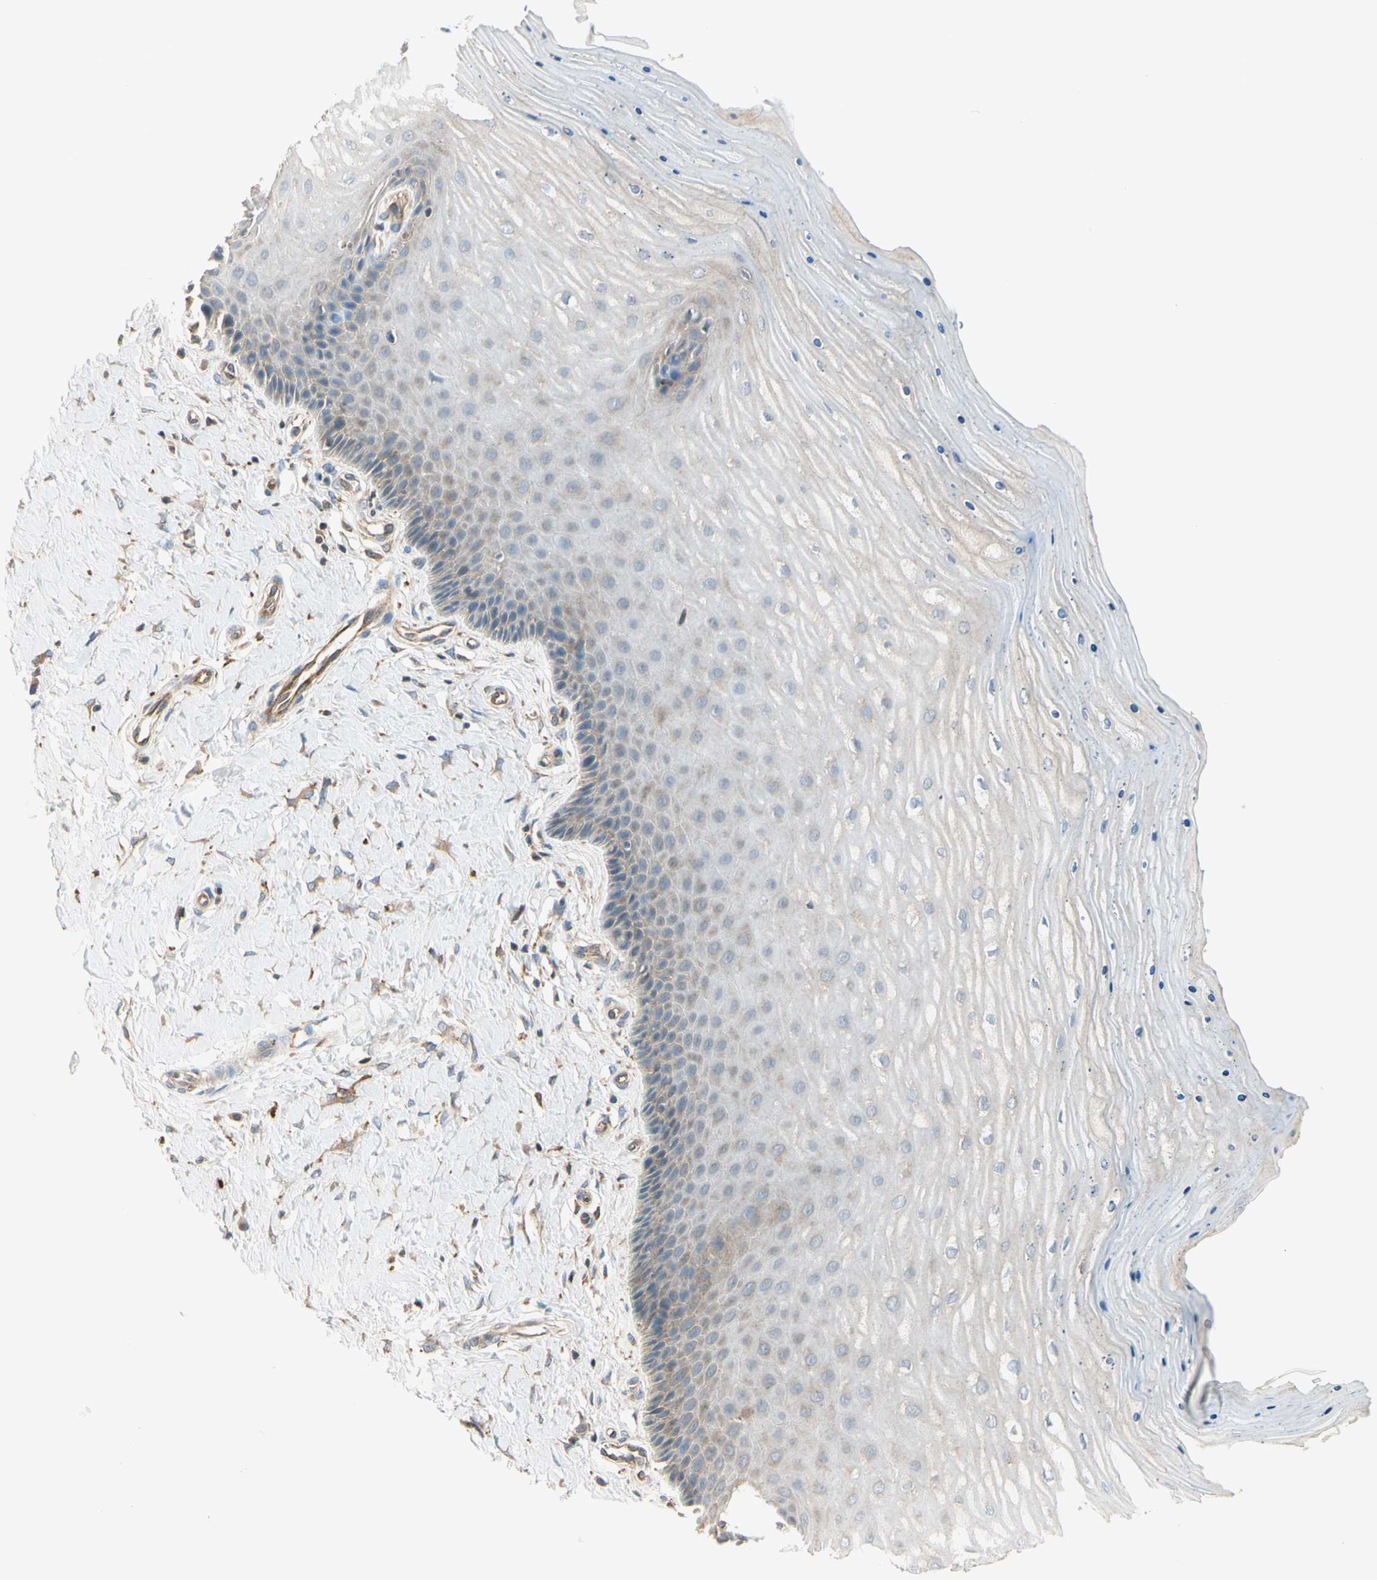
{"staining": {"intensity": "weak", "quantity": ">75%", "location": "cytoplasmic/membranous"}, "tissue": "cervix", "cell_type": "Glandular cells", "image_type": "normal", "snomed": [{"axis": "morphology", "description": "Normal tissue, NOS"}, {"axis": "topography", "description": "Cervix"}], "caption": "Immunohistochemical staining of unremarkable human cervix shows low levels of weak cytoplasmic/membranous positivity in approximately >75% of glandular cells.", "gene": "AGFG1", "patient": {"sex": "female", "age": 55}}